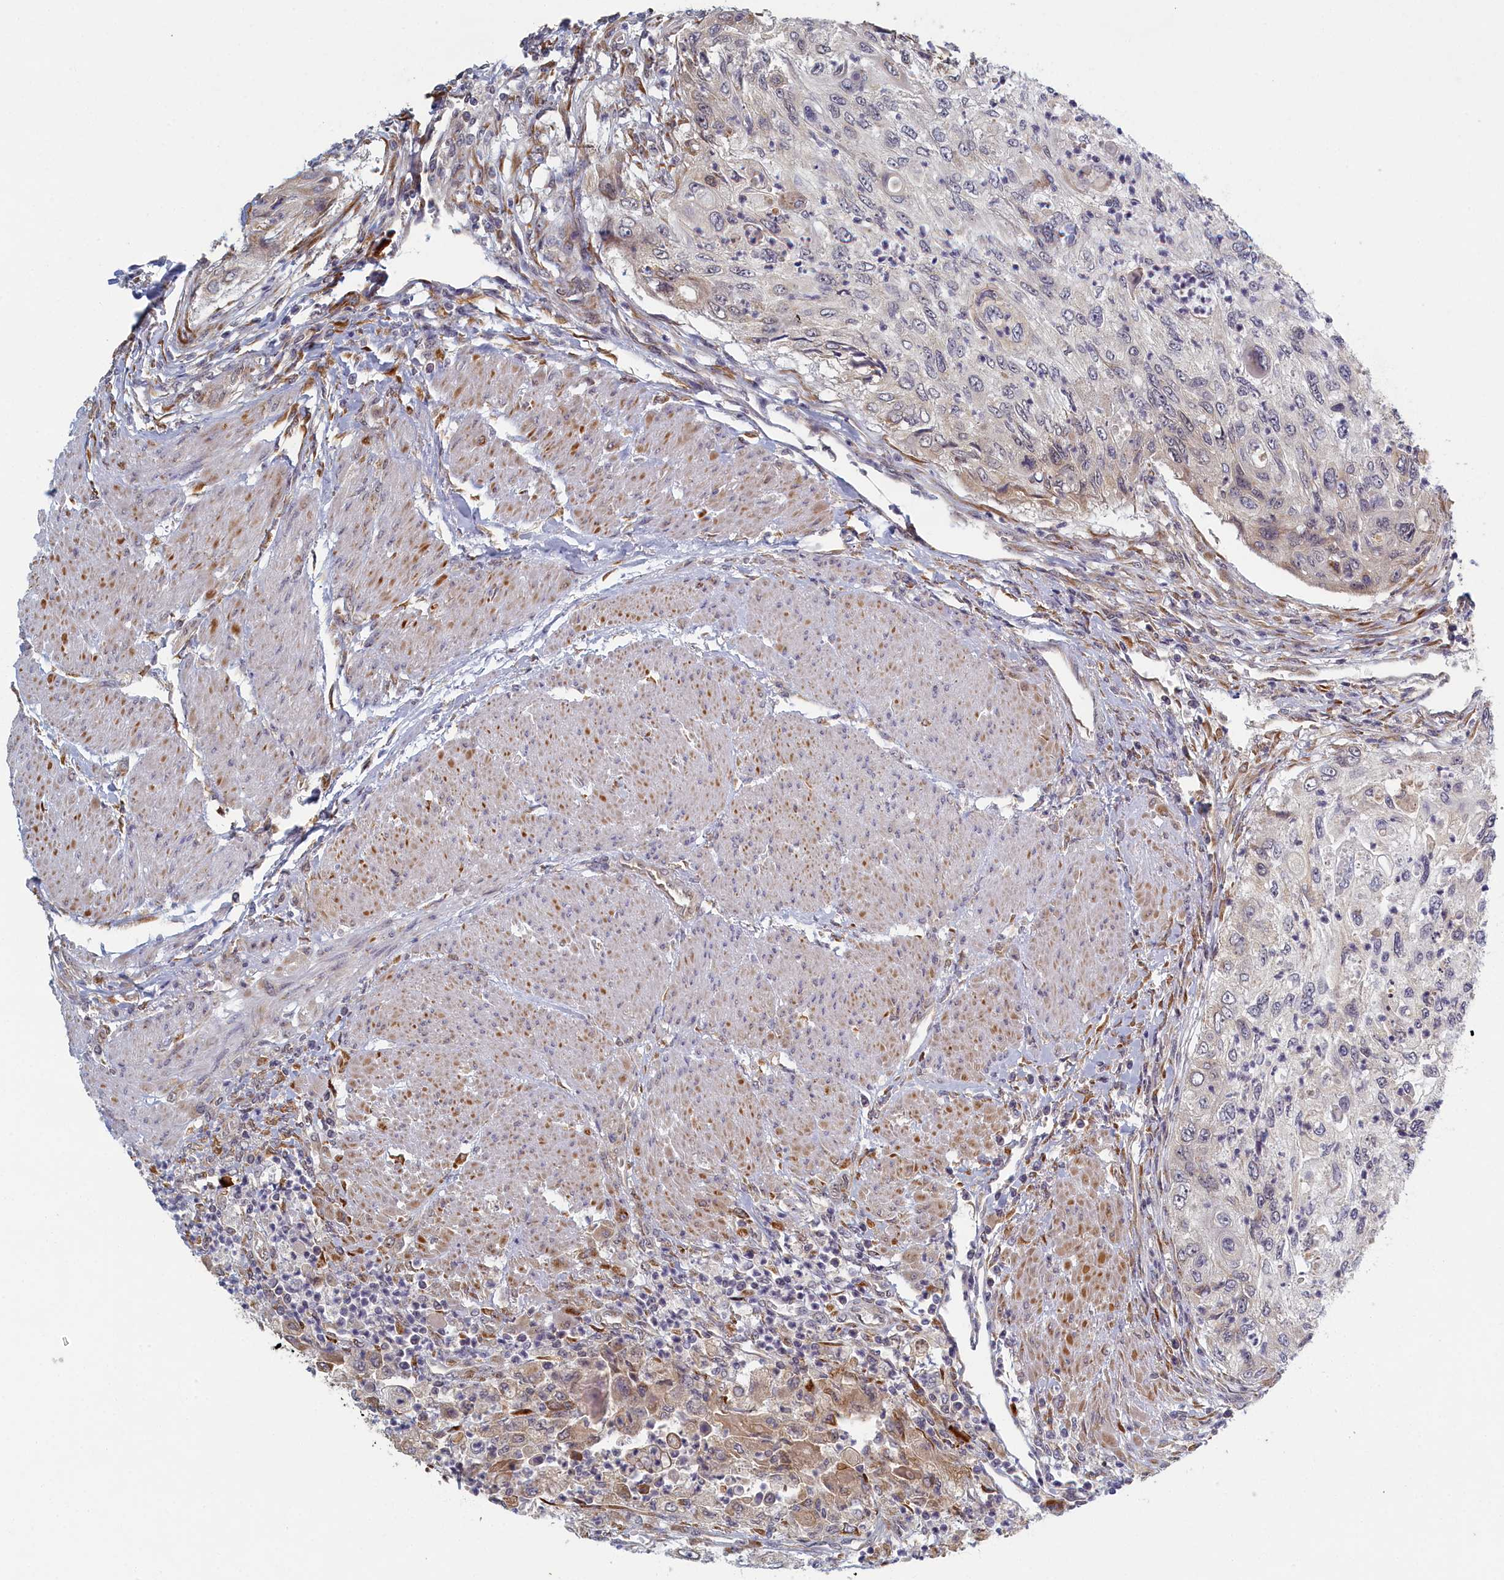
{"staining": {"intensity": "moderate", "quantity": "<25%", "location": "cytoplasmic/membranous"}, "tissue": "urothelial cancer", "cell_type": "Tumor cells", "image_type": "cancer", "snomed": [{"axis": "morphology", "description": "Urothelial carcinoma, High grade"}, {"axis": "topography", "description": "Urinary bladder"}], "caption": "Brown immunohistochemical staining in urothelial carcinoma (high-grade) demonstrates moderate cytoplasmic/membranous positivity in approximately <25% of tumor cells.", "gene": "DNAJC17", "patient": {"sex": "female", "age": 60}}